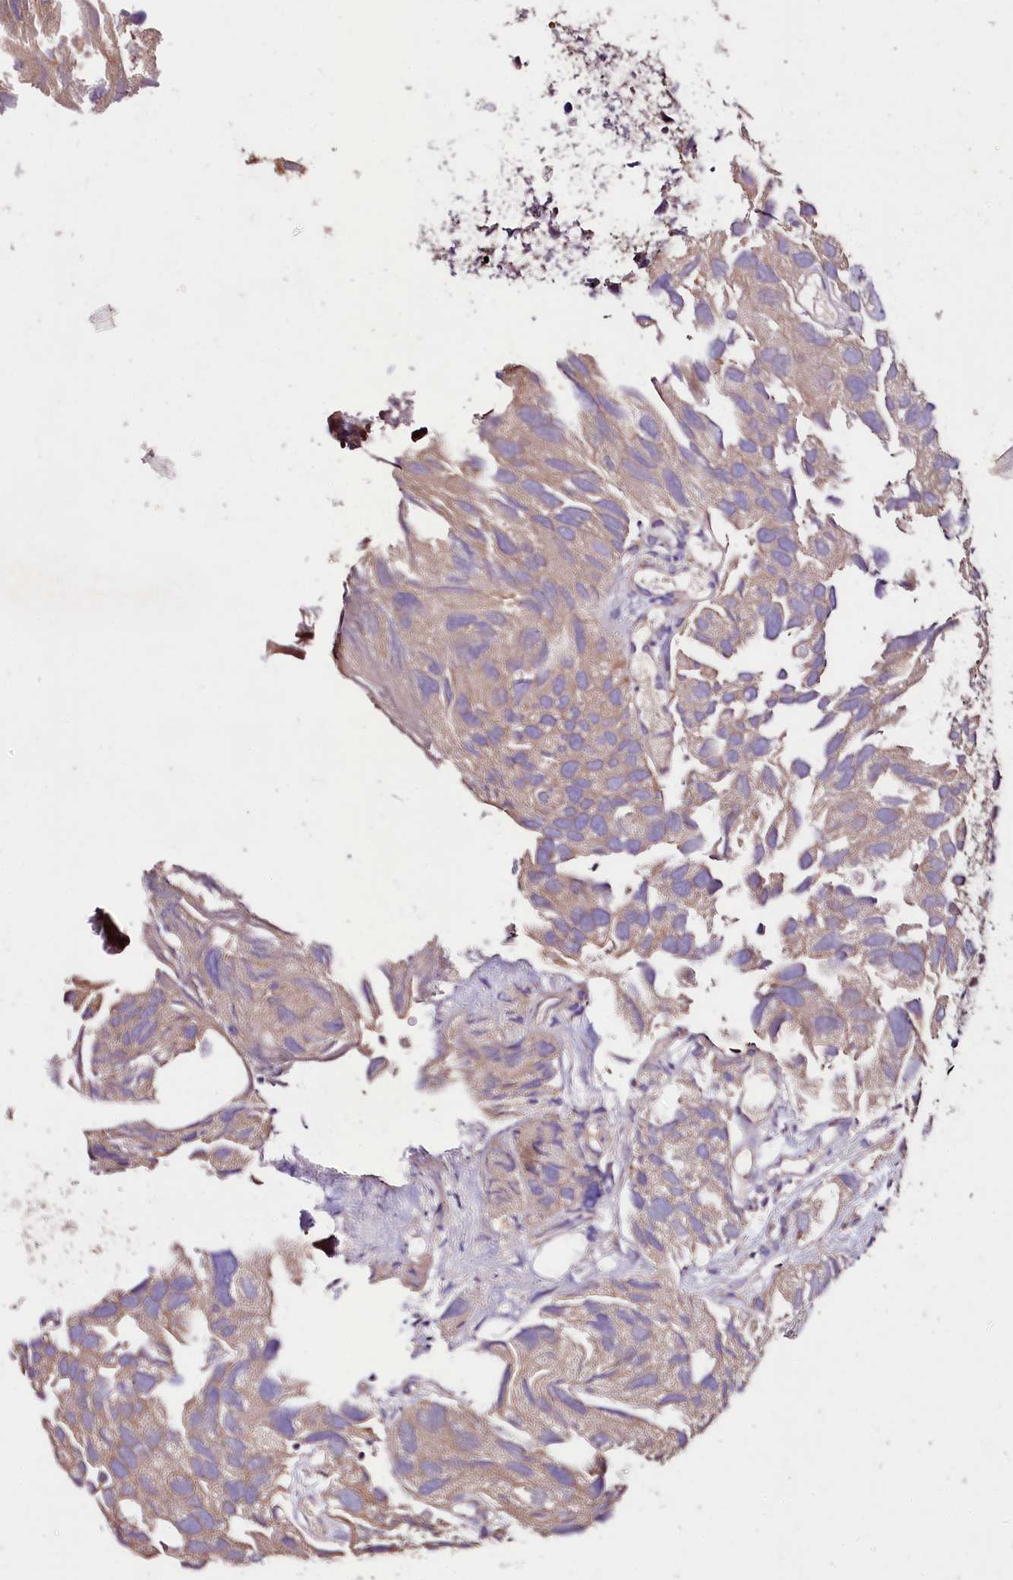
{"staining": {"intensity": "moderate", "quantity": ">75%", "location": "cytoplasmic/membranous"}, "tissue": "urothelial cancer", "cell_type": "Tumor cells", "image_type": "cancer", "snomed": [{"axis": "morphology", "description": "Urothelial carcinoma, High grade"}, {"axis": "topography", "description": "Urinary bladder"}], "caption": "The histopathology image shows a brown stain indicating the presence of a protein in the cytoplasmic/membranous of tumor cells in urothelial cancer.", "gene": "TAFAZZIN", "patient": {"sex": "female", "age": 75}}